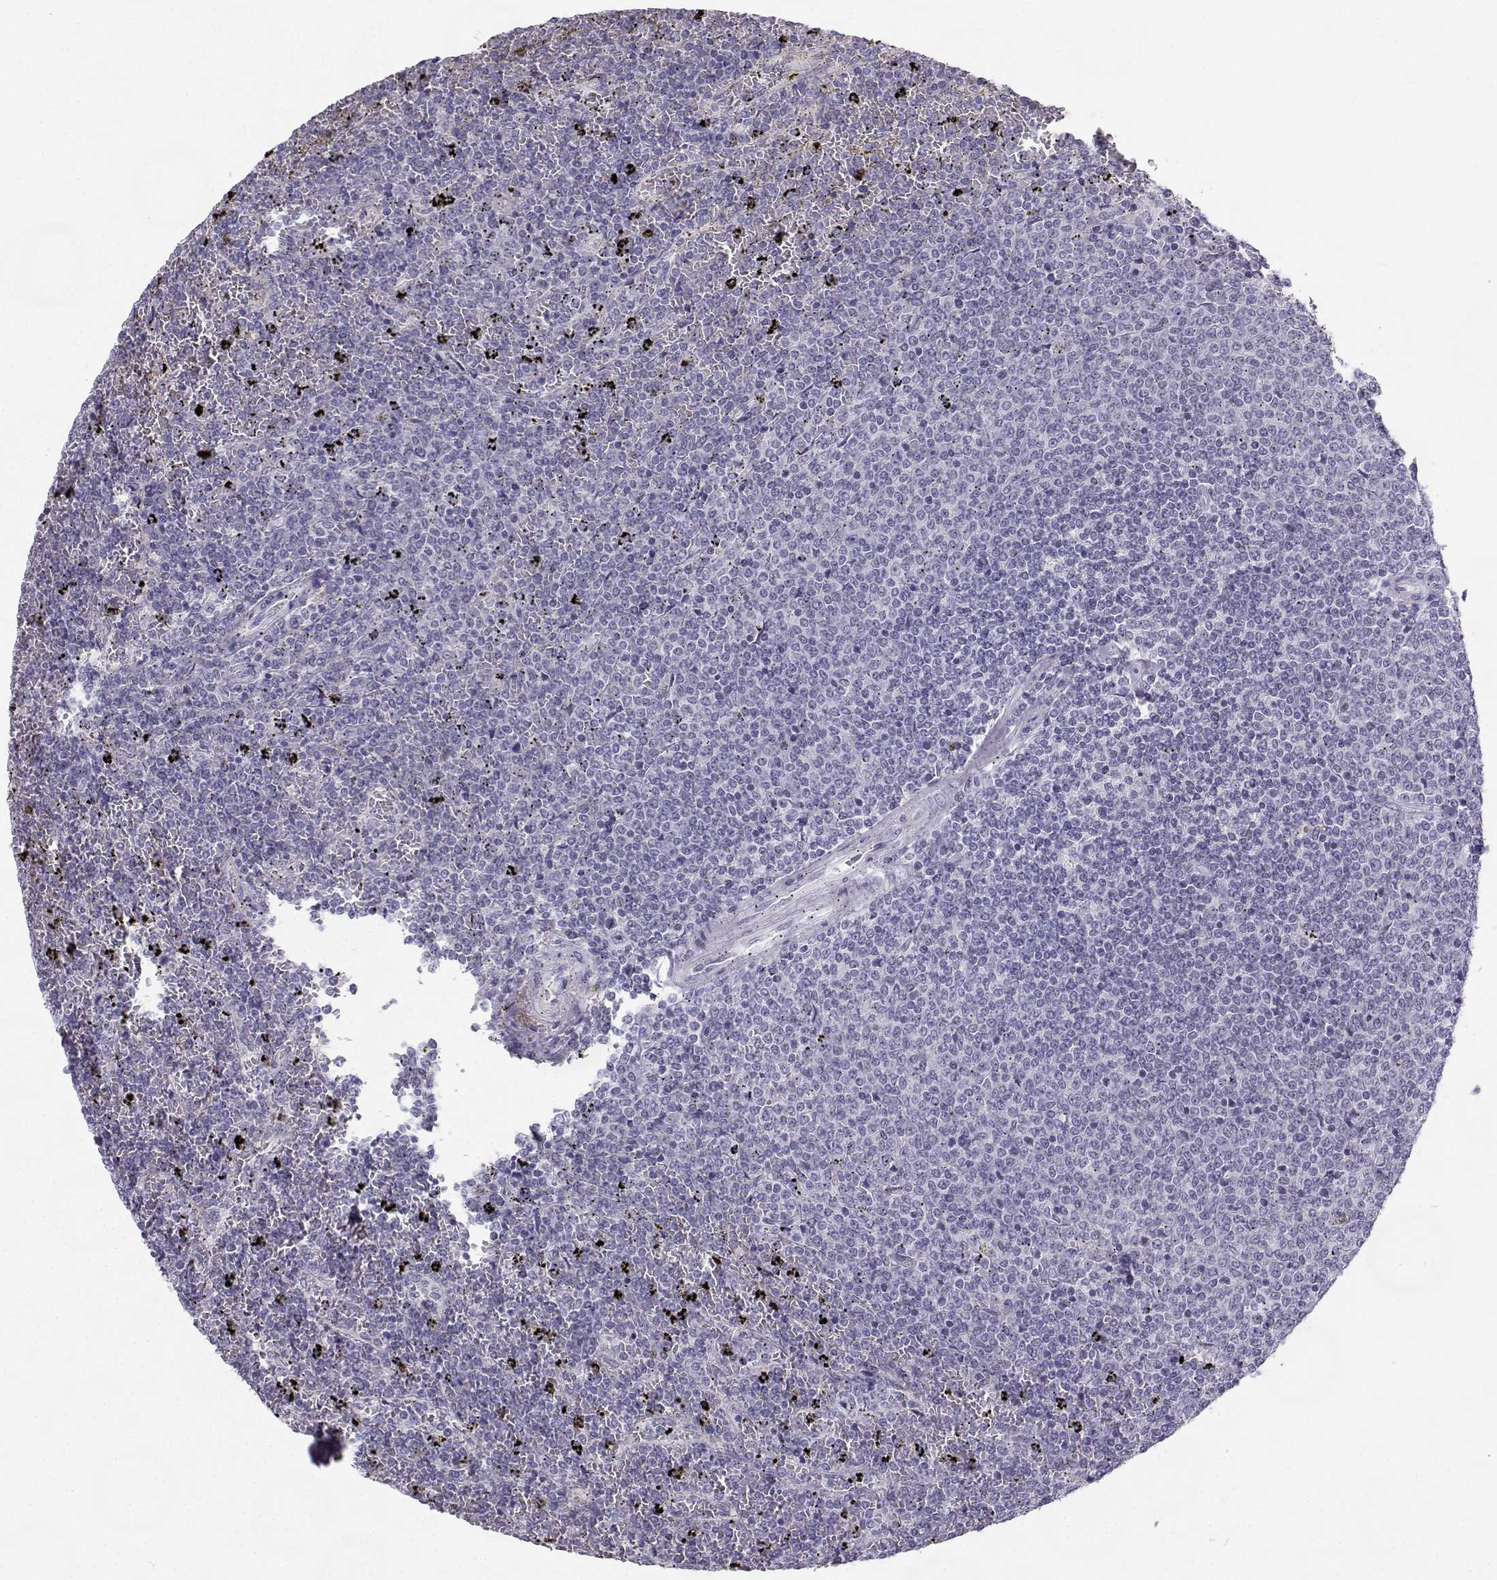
{"staining": {"intensity": "negative", "quantity": "none", "location": "none"}, "tissue": "lymphoma", "cell_type": "Tumor cells", "image_type": "cancer", "snomed": [{"axis": "morphology", "description": "Malignant lymphoma, non-Hodgkin's type, Low grade"}, {"axis": "topography", "description": "Spleen"}], "caption": "Image shows no significant protein positivity in tumor cells of low-grade malignant lymphoma, non-Hodgkin's type.", "gene": "SYCE1", "patient": {"sex": "female", "age": 77}}